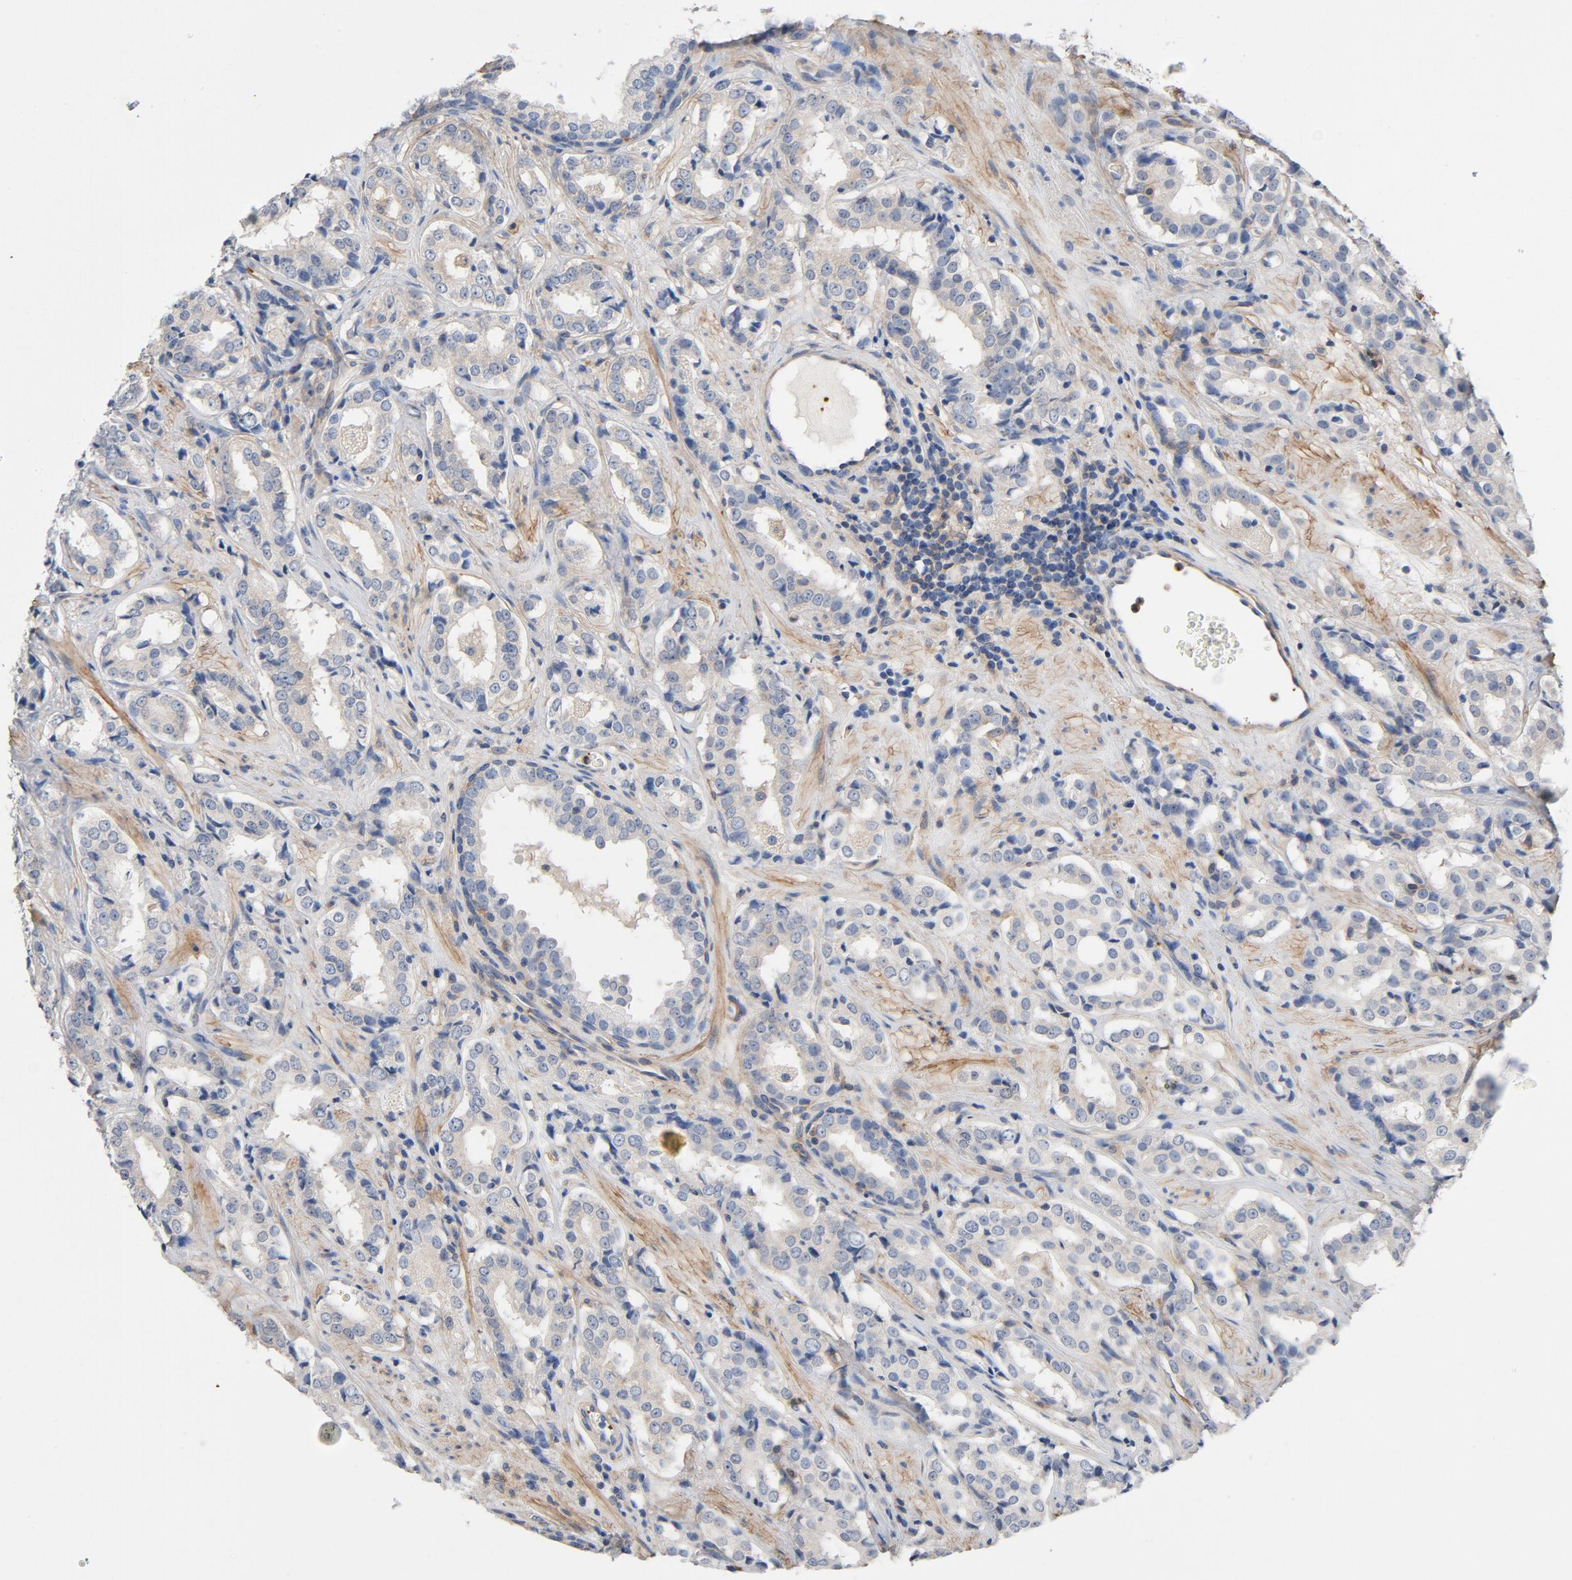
{"staining": {"intensity": "weak", "quantity": "25%-75%", "location": "cytoplasmic/membranous"}, "tissue": "prostate cancer", "cell_type": "Tumor cells", "image_type": "cancer", "snomed": [{"axis": "morphology", "description": "Adenocarcinoma, Medium grade"}, {"axis": "topography", "description": "Prostate"}], "caption": "Protein staining exhibits weak cytoplasmic/membranous staining in about 25%-75% of tumor cells in prostate medium-grade adenocarcinoma. (DAB (3,3'-diaminobenzidine) IHC, brown staining for protein, blue staining for nuclei).", "gene": "ILK", "patient": {"sex": "male", "age": 60}}